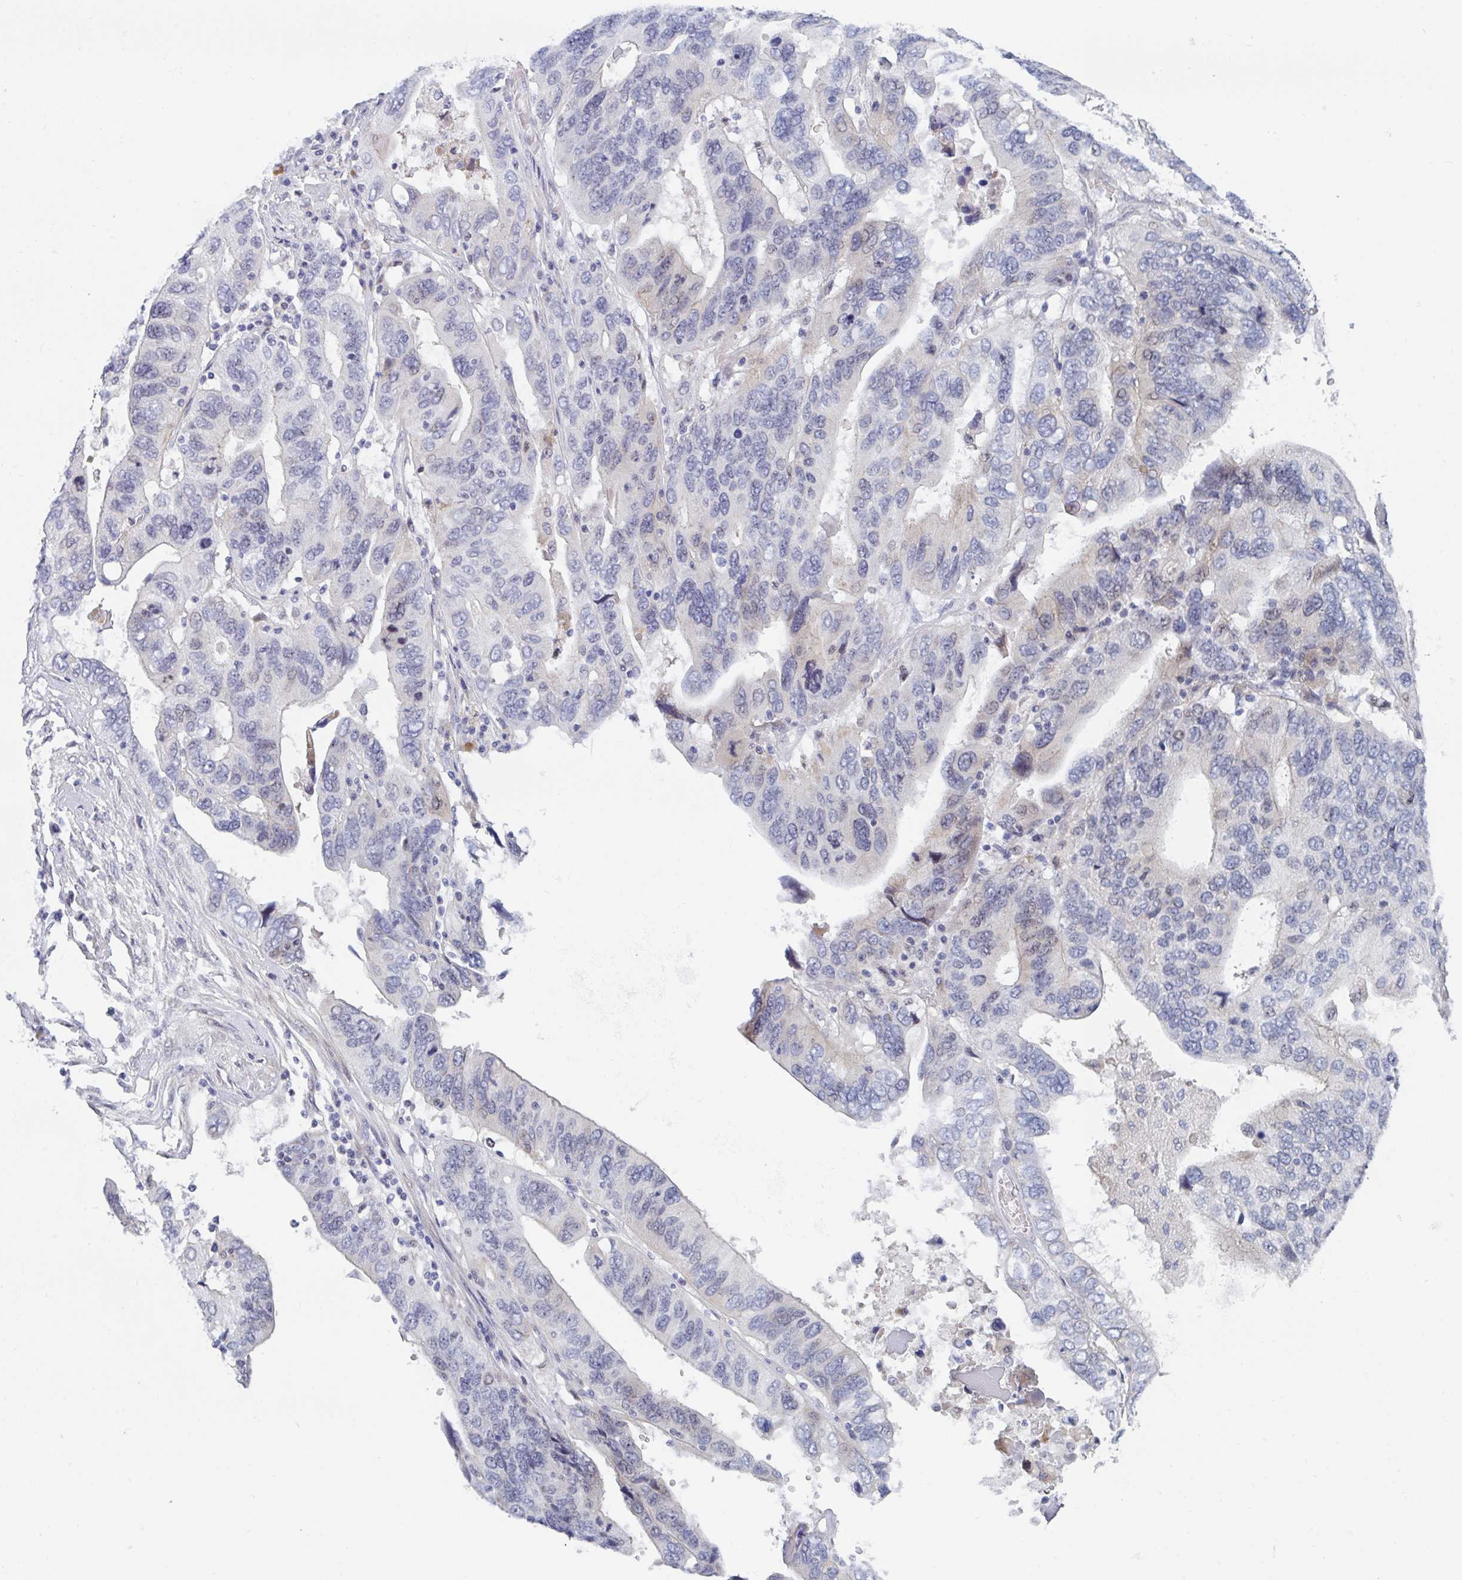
{"staining": {"intensity": "weak", "quantity": "25%-75%", "location": "cytoplasmic/membranous,nuclear"}, "tissue": "ovarian cancer", "cell_type": "Tumor cells", "image_type": "cancer", "snomed": [{"axis": "morphology", "description": "Cystadenocarcinoma, serous, NOS"}, {"axis": "topography", "description": "Ovary"}], "caption": "Approximately 25%-75% of tumor cells in human ovarian serous cystadenocarcinoma display weak cytoplasmic/membranous and nuclear protein expression as visualized by brown immunohistochemical staining.", "gene": "CENPT", "patient": {"sex": "female", "age": 79}}